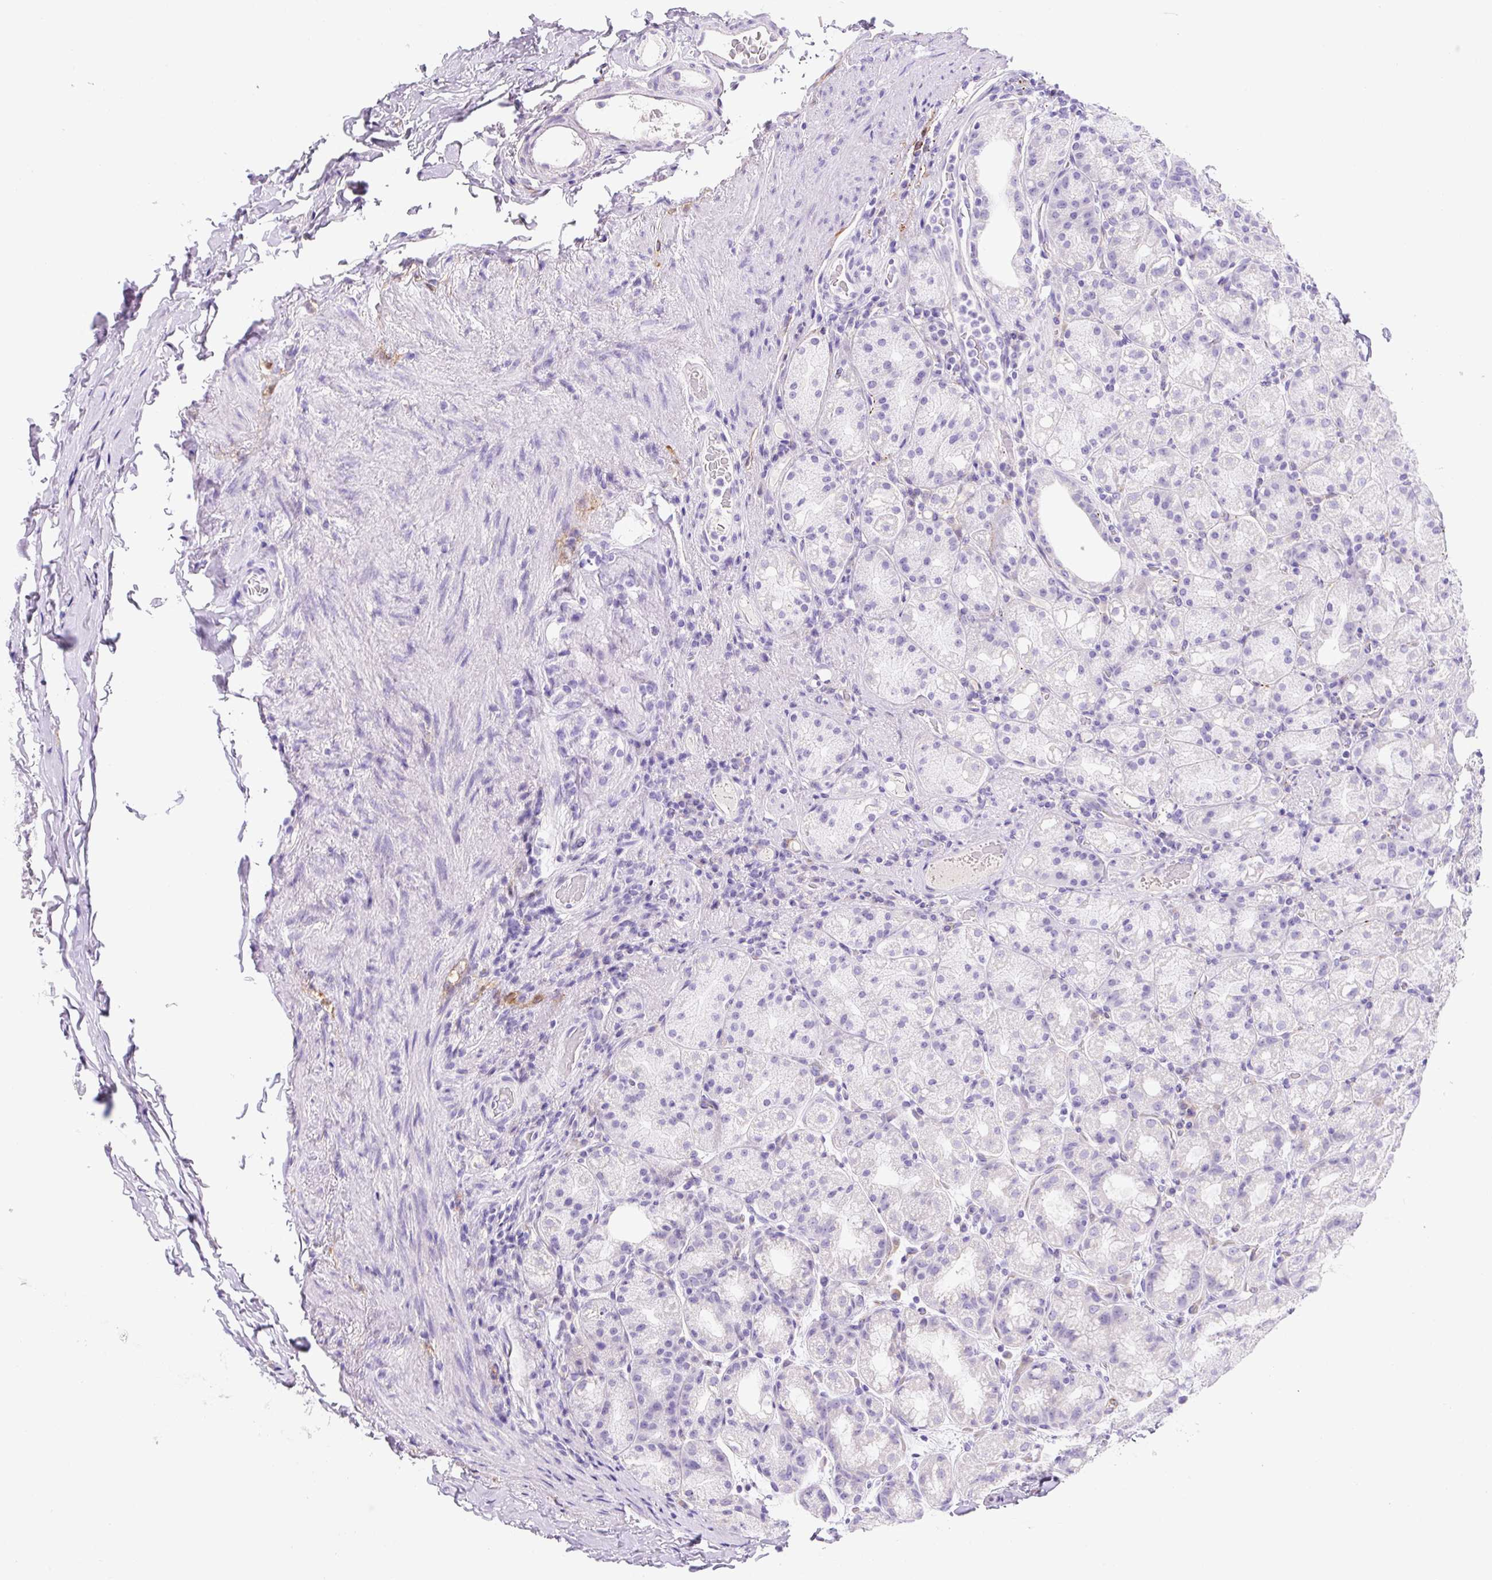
{"staining": {"intensity": "negative", "quantity": "none", "location": "none"}, "tissue": "stomach", "cell_type": "Glandular cells", "image_type": "normal", "snomed": [{"axis": "morphology", "description": "Normal tissue, NOS"}, {"axis": "topography", "description": "Stomach, upper"}, {"axis": "topography", "description": "Stomach"}], "caption": "IHC photomicrograph of benign stomach stained for a protein (brown), which reveals no expression in glandular cells. (DAB (3,3'-diaminobenzidine) IHC with hematoxylin counter stain).", "gene": "ASB4", "patient": {"sex": "male", "age": 68}}